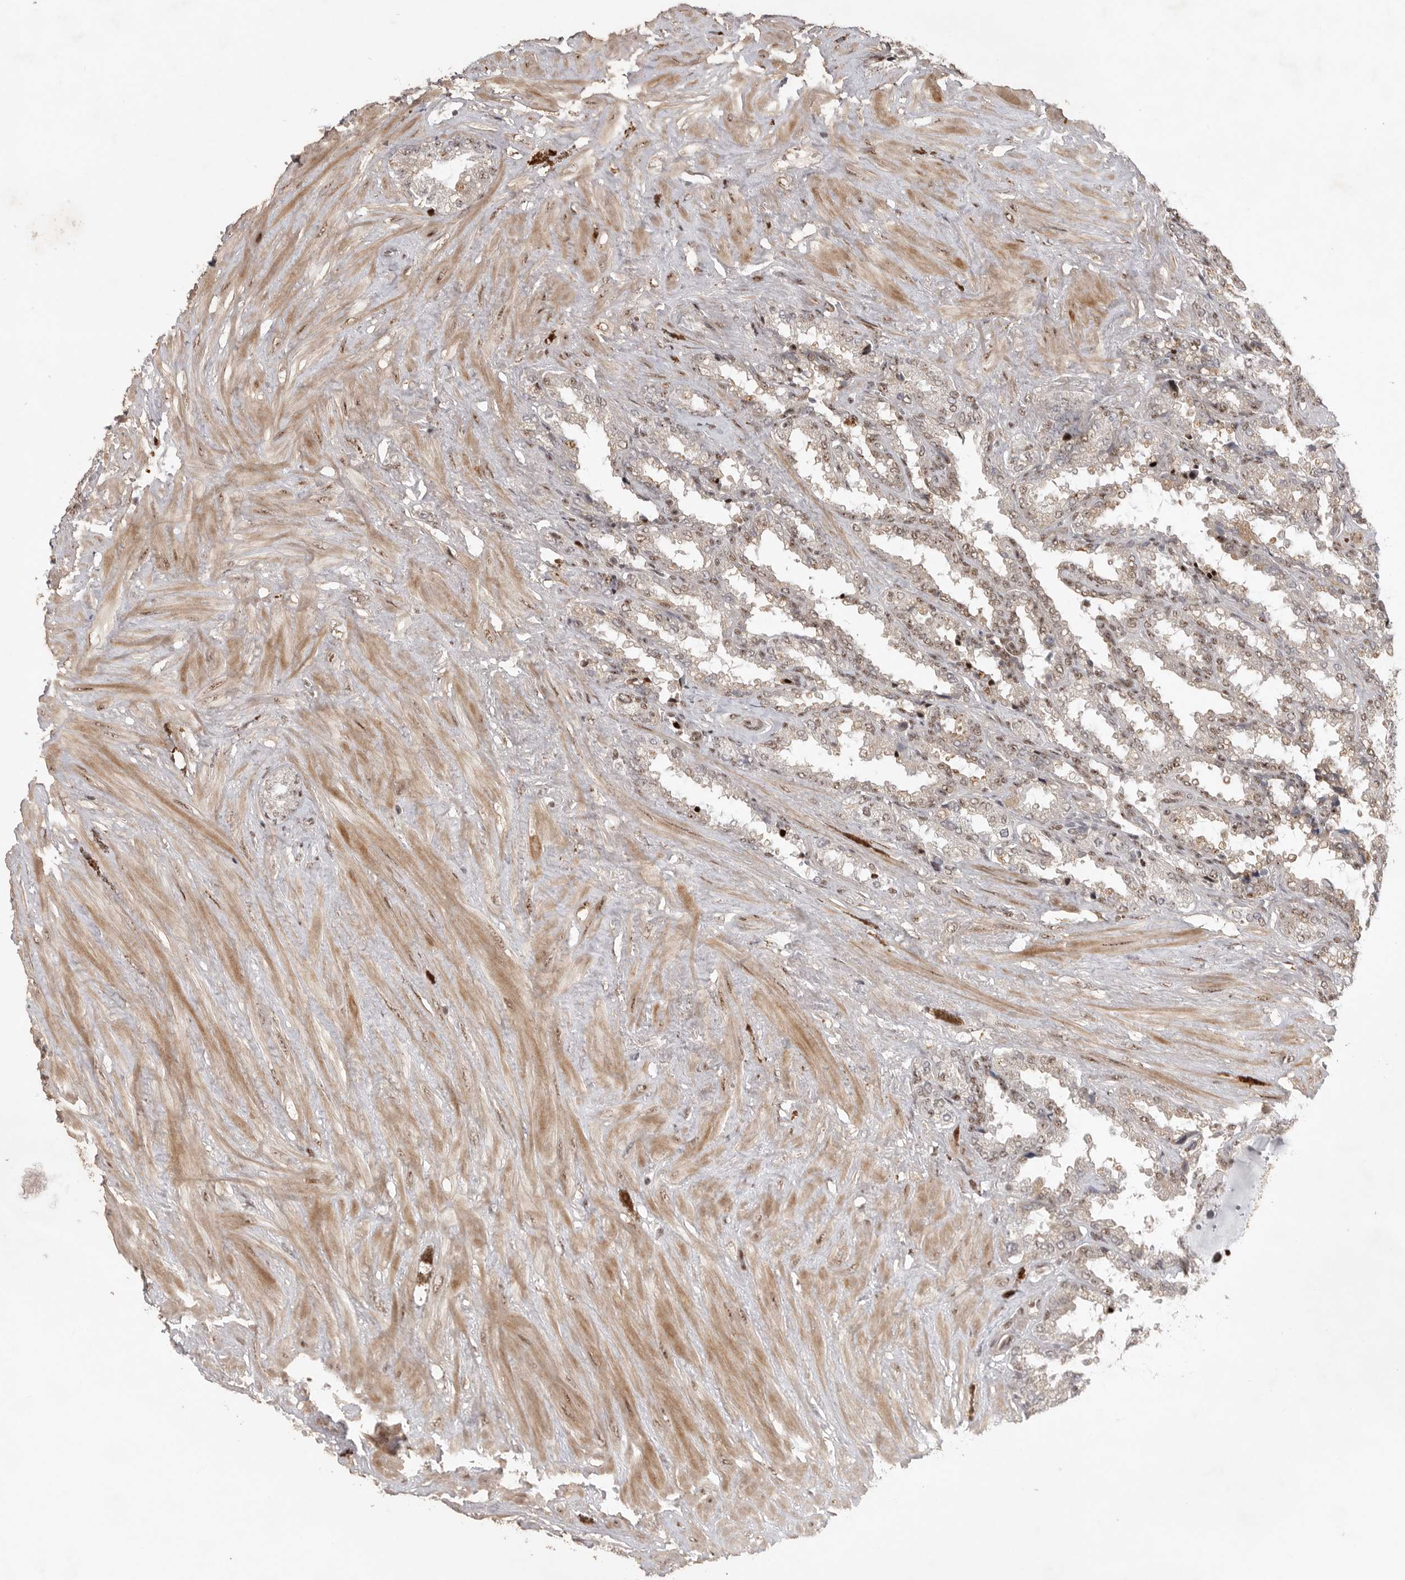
{"staining": {"intensity": "moderate", "quantity": ">75%", "location": "nuclear"}, "tissue": "seminal vesicle", "cell_type": "Glandular cells", "image_type": "normal", "snomed": [{"axis": "morphology", "description": "Normal tissue, NOS"}, {"axis": "topography", "description": "Seminal veicle"}], "caption": "Immunohistochemistry (IHC) staining of unremarkable seminal vesicle, which displays medium levels of moderate nuclear expression in about >75% of glandular cells indicating moderate nuclear protein staining. The staining was performed using DAB (3,3'-diaminobenzidine) (brown) for protein detection and nuclei were counterstained in hematoxylin (blue).", "gene": "POMP", "patient": {"sex": "male", "age": 46}}